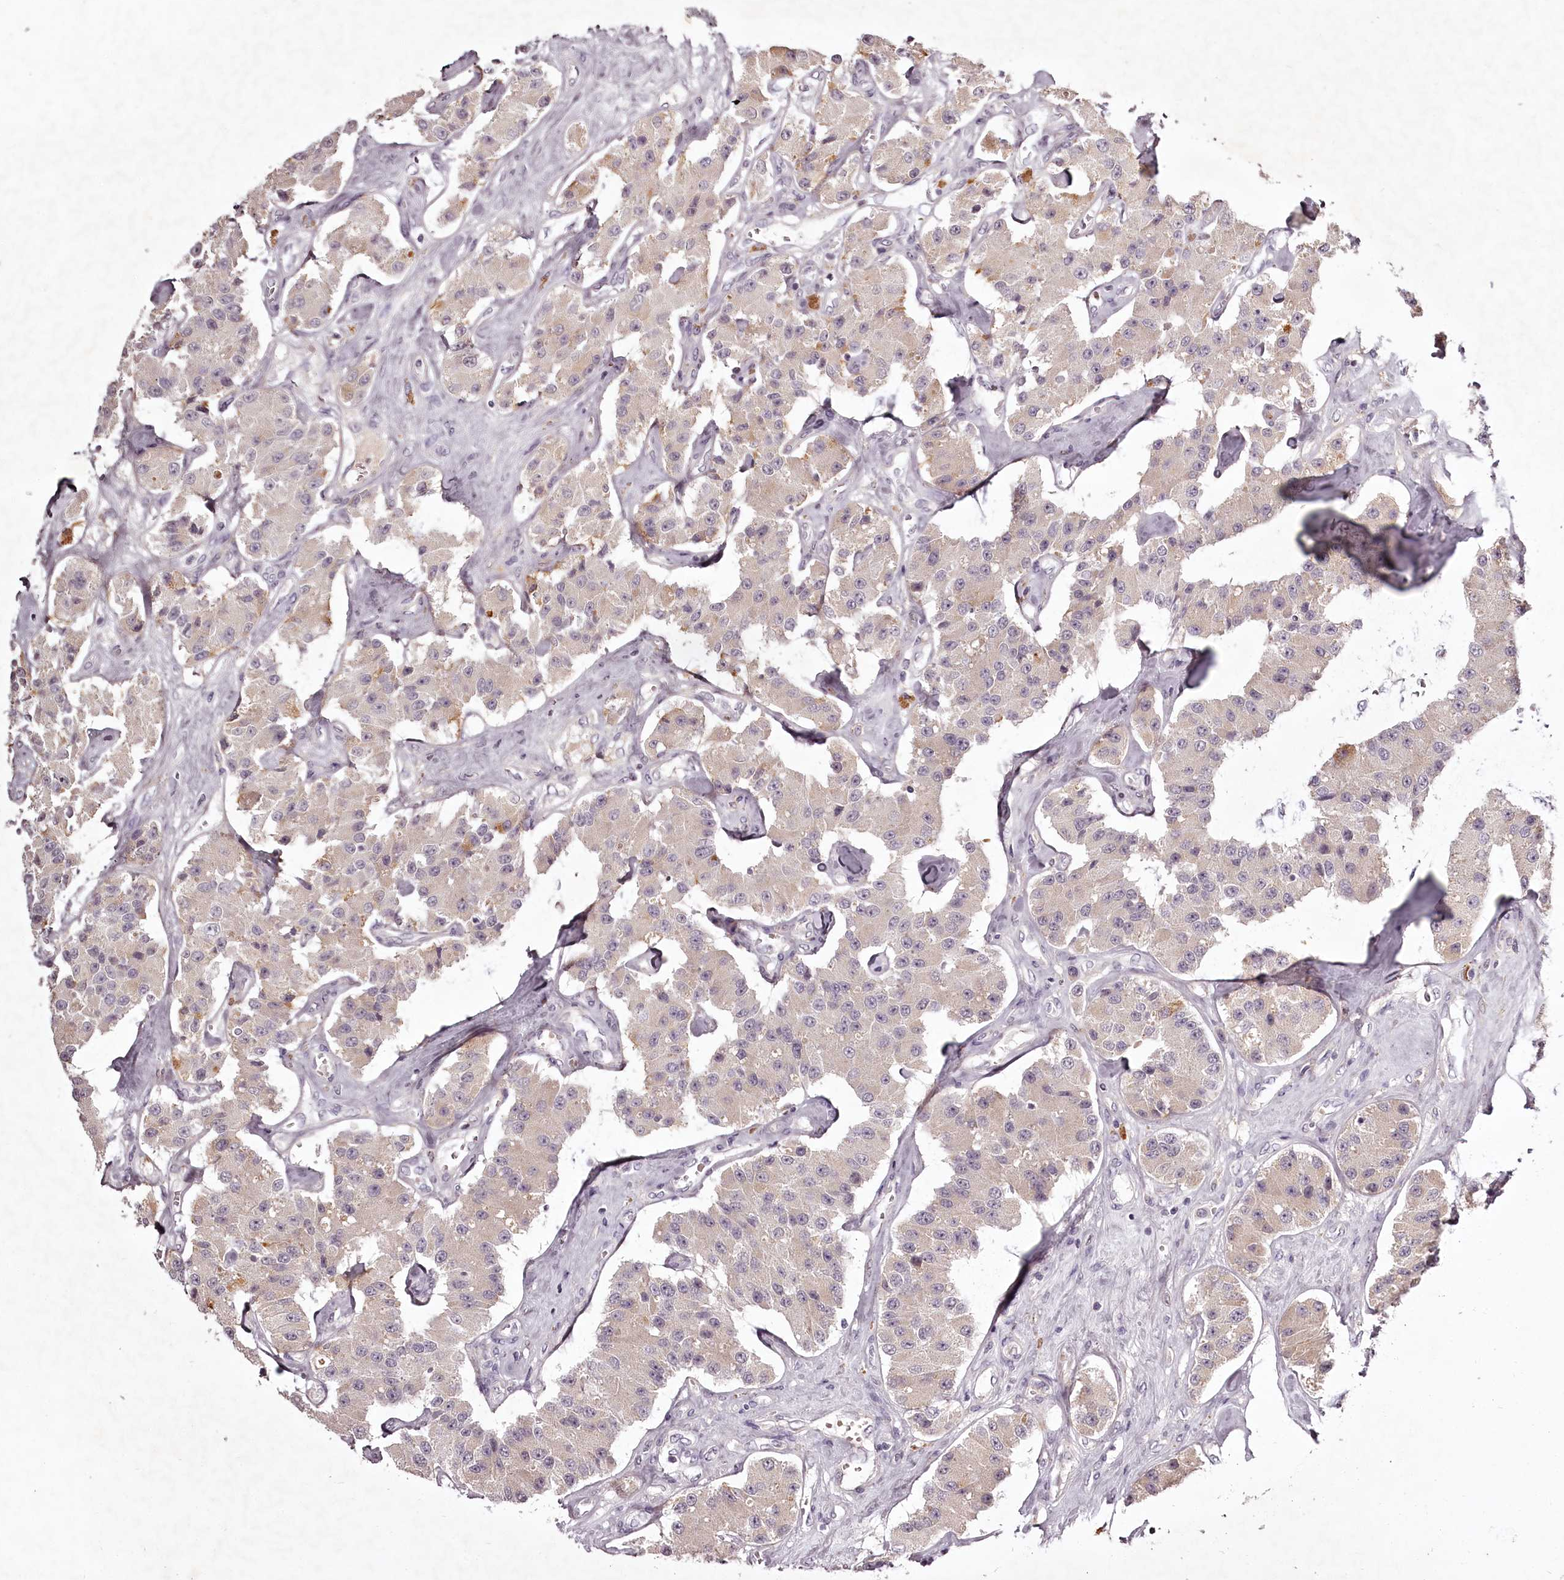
{"staining": {"intensity": "weak", "quantity": "25%-75%", "location": "cytoplasmic/membranous"}, "tissue": "carcinoid", "cell_type": "Tumor cells", "image_type": "cancer", "snomed": [{"axis": "morphology", "description": "Carcinoid, malignant, NOS"}, {"axis": "topography", "description": "Pancreas"}], "caption": "Brown immunohistochemical staining in carcinoid displays weak cytoplasmic/membranous positivity in approximately 25%-75% of tumor cells.", "gene": "RBMXL2", "patient": {"sex": "male", "age": 41}}